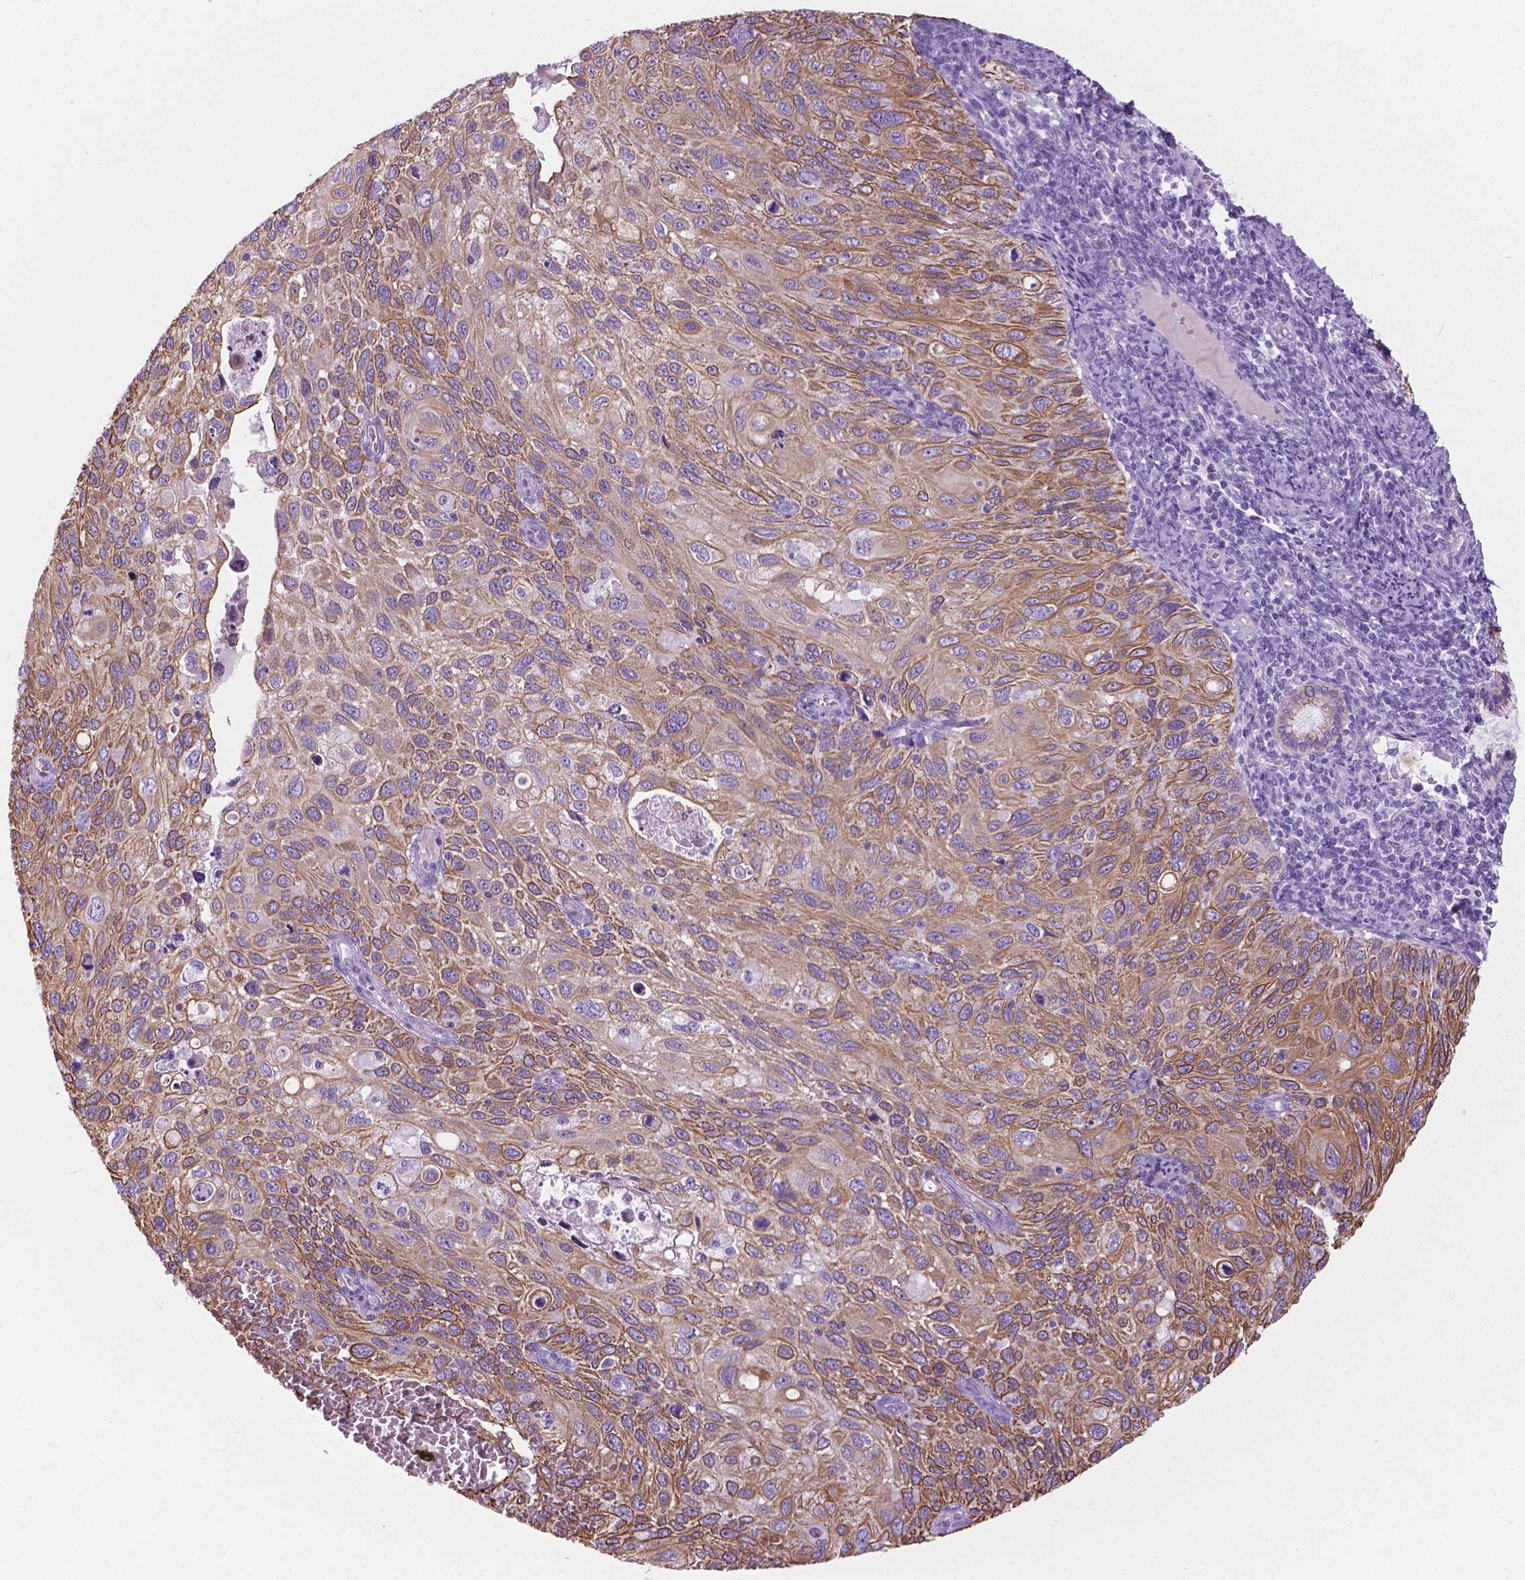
{"staining": {"intensity": "moderate", "quantity": ">75%", "location": "cytoplasmic/membranous"}, "tissue": "cervical cancer", "cell_type": "Tumor cells", "image_type": "cancer", "snomed": [{"axis": "morphology", "description": "Squamous cell carcinoma, NOS"}, {"axis": "topography", "description": "Cervix"}], "caption": "IHC of cervical cancer (squamous cell carcinoma) demonstrates medium levels of moderate cytoplasmic/membranous positivity in approximately >75% of tumor cells.", "gene": "HTR2B", "patient": {"sex": "female", "age": 70}}